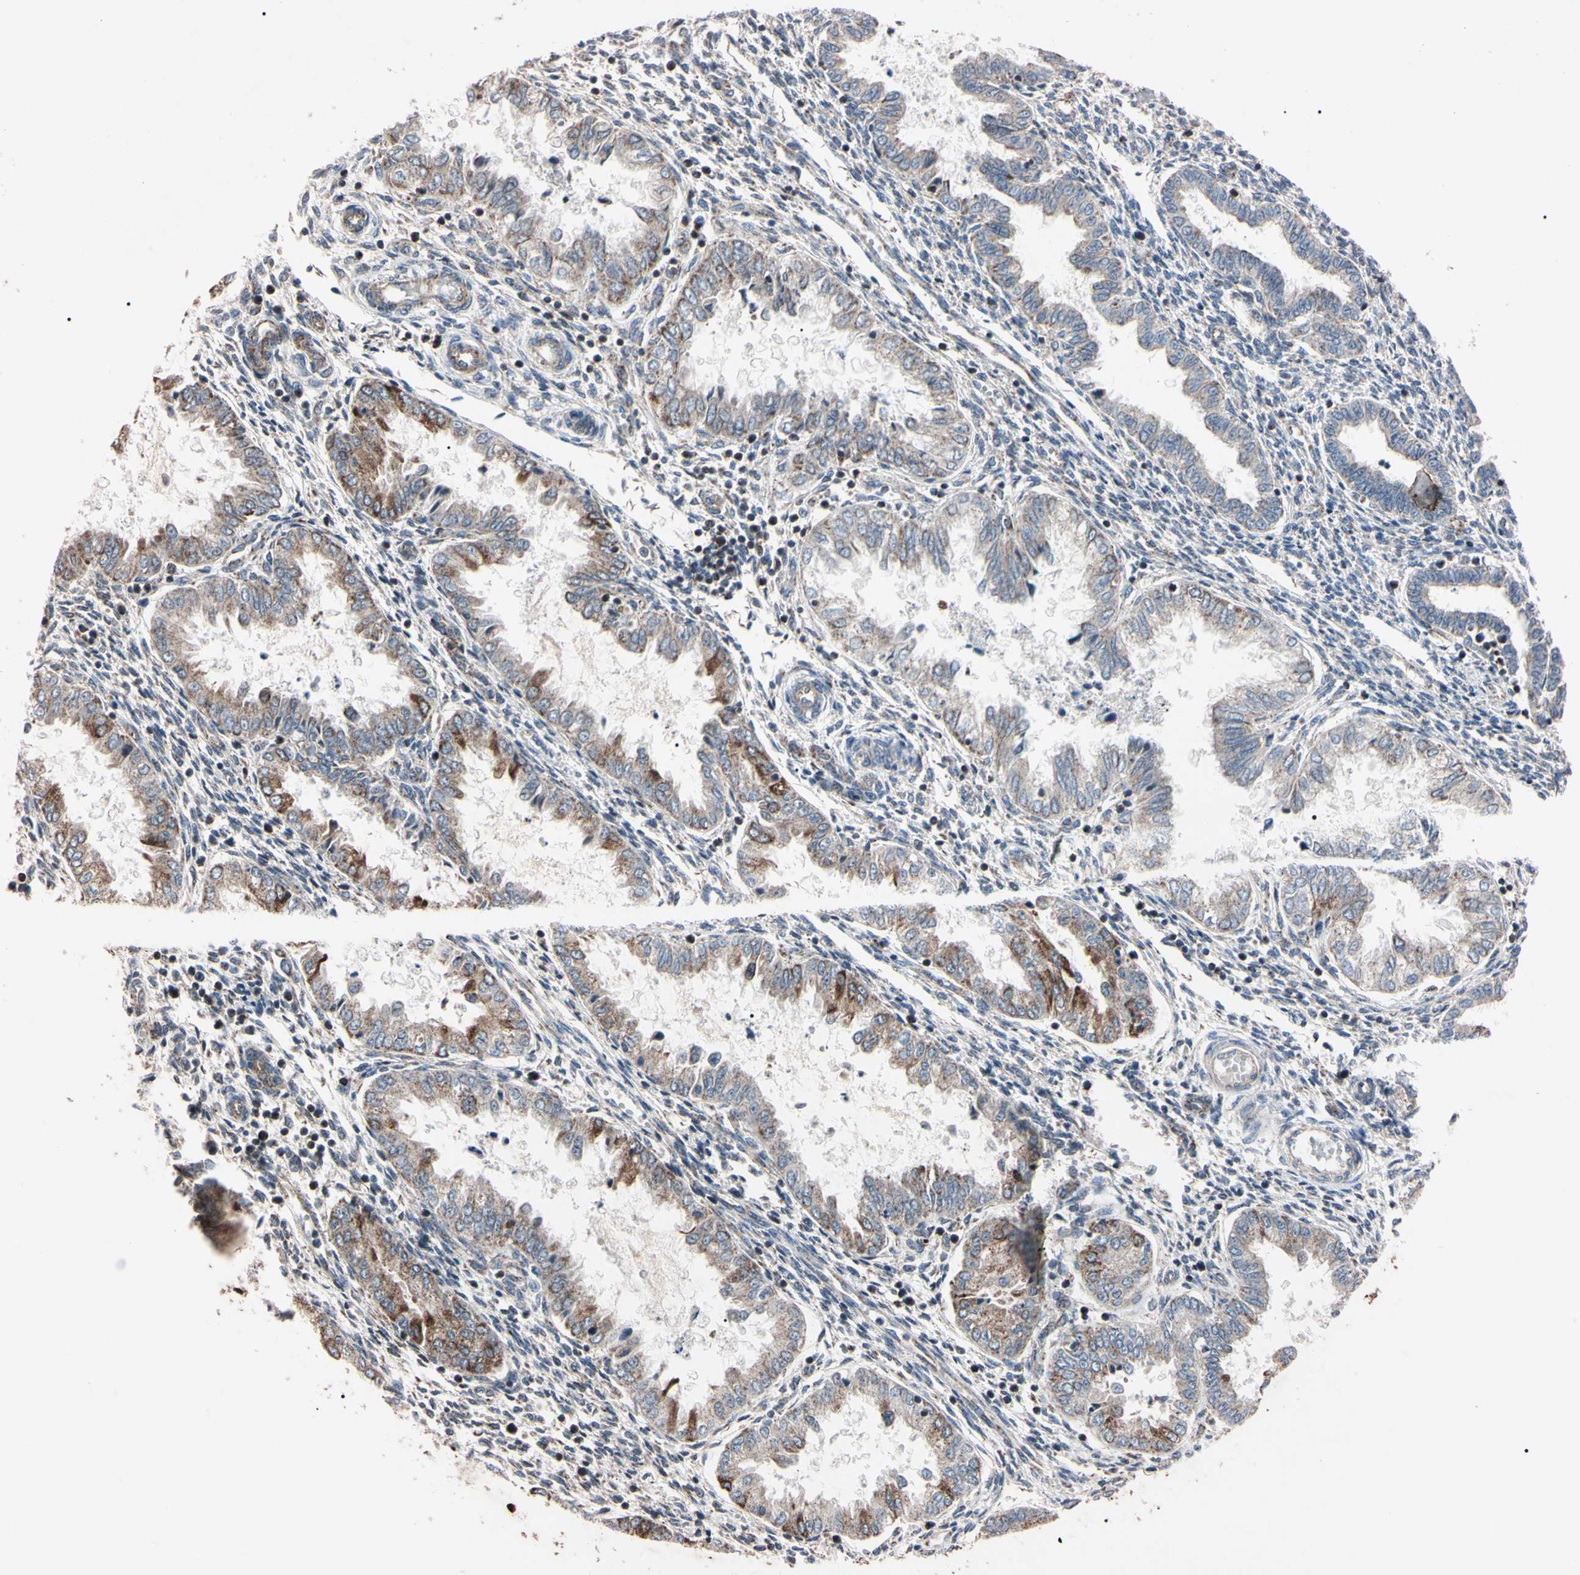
{"staining": {"intensity": "negative", "quantity": "none", "location": "none"}, "tissue": "endometrium", "cell_type": "Cells in endometrial stroma", "image_type": "normal", "snomed": [{"axis": "morphology", "description": "Normal tissue, NOS"}, {"axis": "topography", "description": "Endometrium"}], "caption": "This is a photomicrograph of IHC staining of benign endometrium, which shows no positivity in cells in endometrial stroma.", "gene": "TNFRSF1A", "patient": {"sex": "female", "age": 33}}